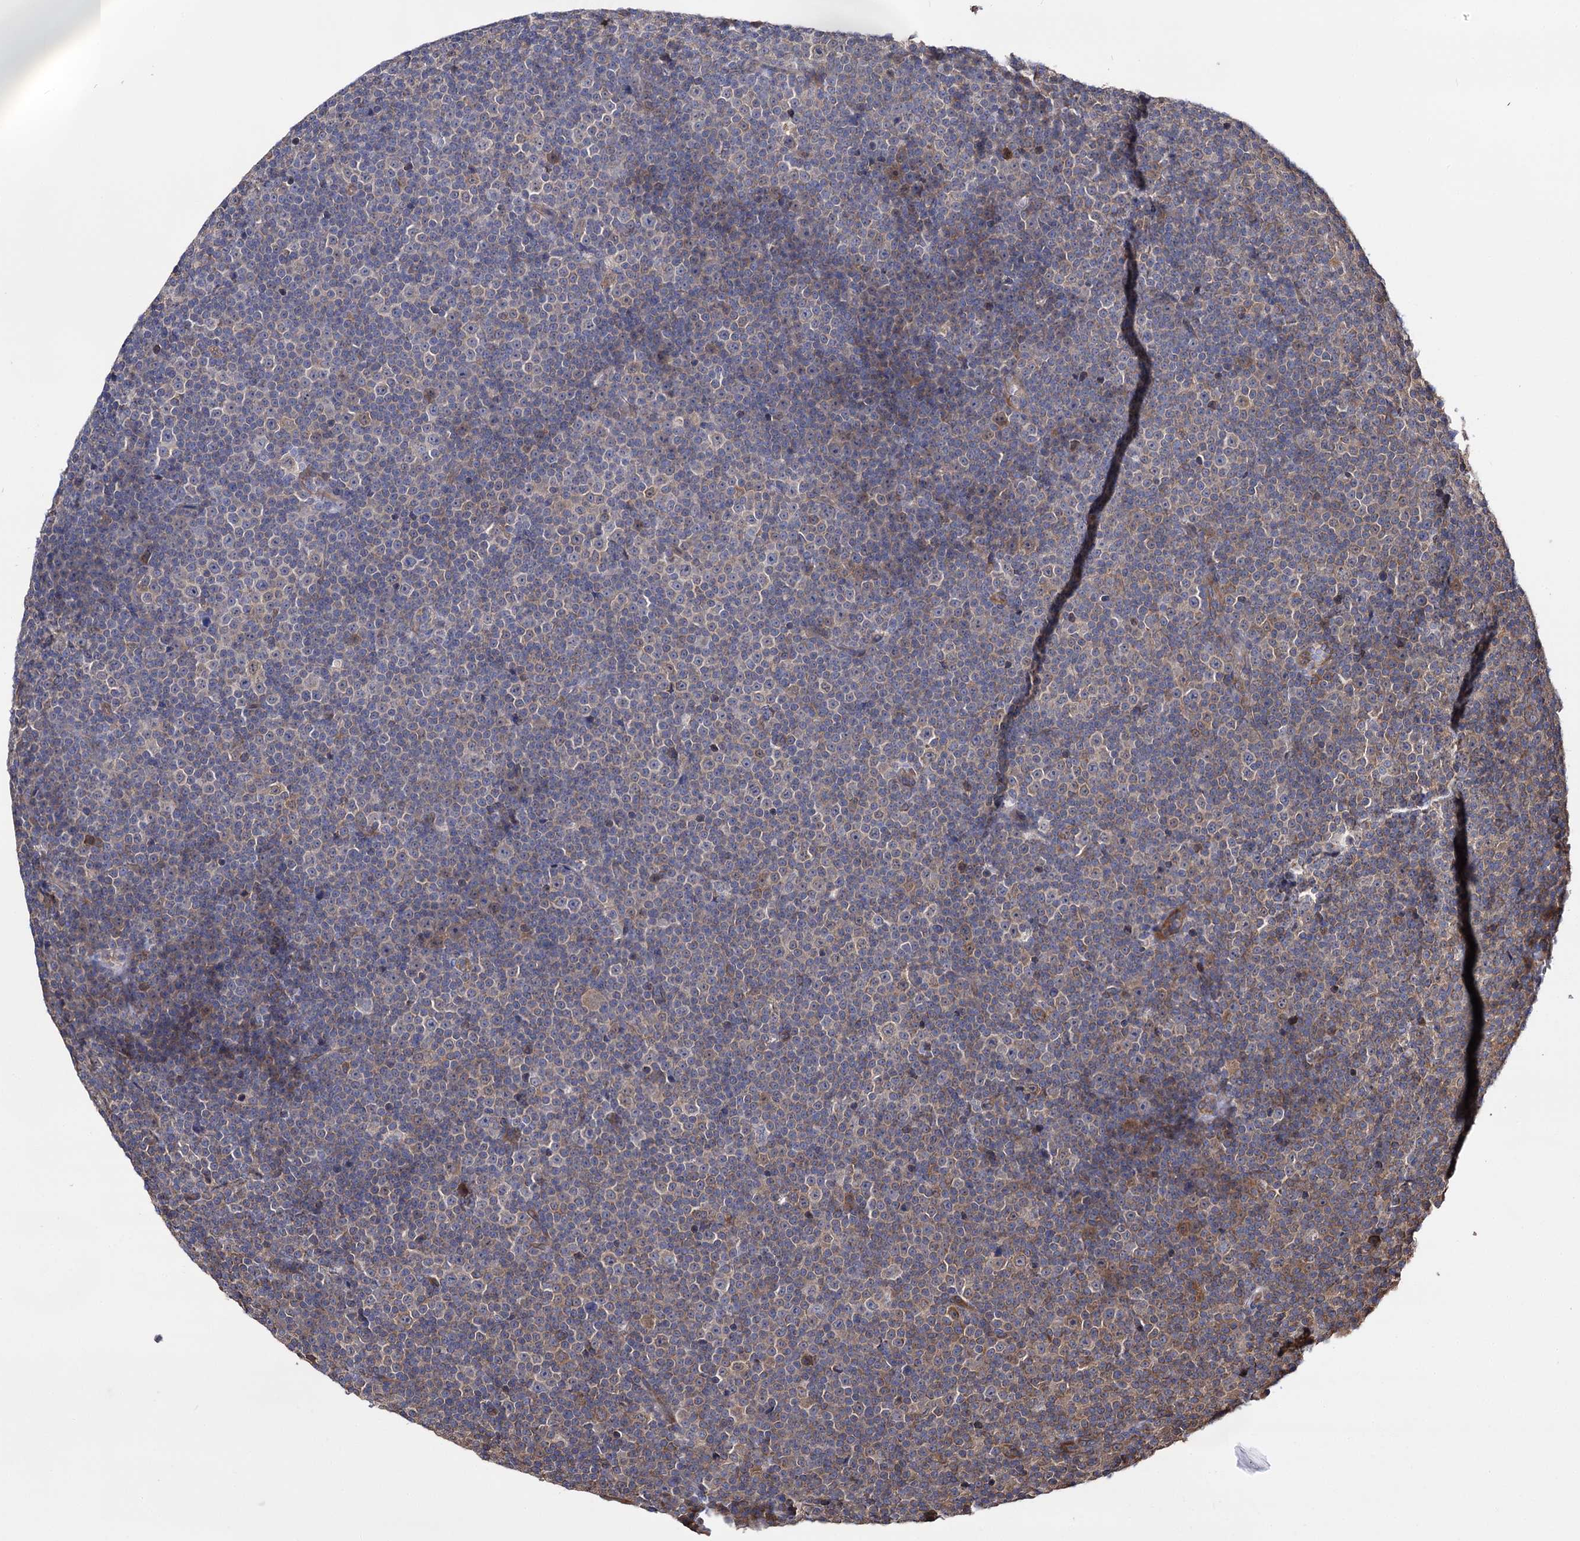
{"staining": {"intensity": "weak", "quantity": "<25%", "location": "cytoplasmic/membranous"}, "tissue": "lymphoma", "cell_type": "Tumor cells", "image_type": "cancer", "snomed": [{"axis": "morphology", "description": "Malignant lymphoma, non-Hodgkin's type, Low grade"}, {"axis": "topography", "description": "Lymph node"}], "caption": "There is no significant expression in tumor cells of lymphoma.", "gene": "IDI1", "patient": {"sex": "female", "age": 67}}